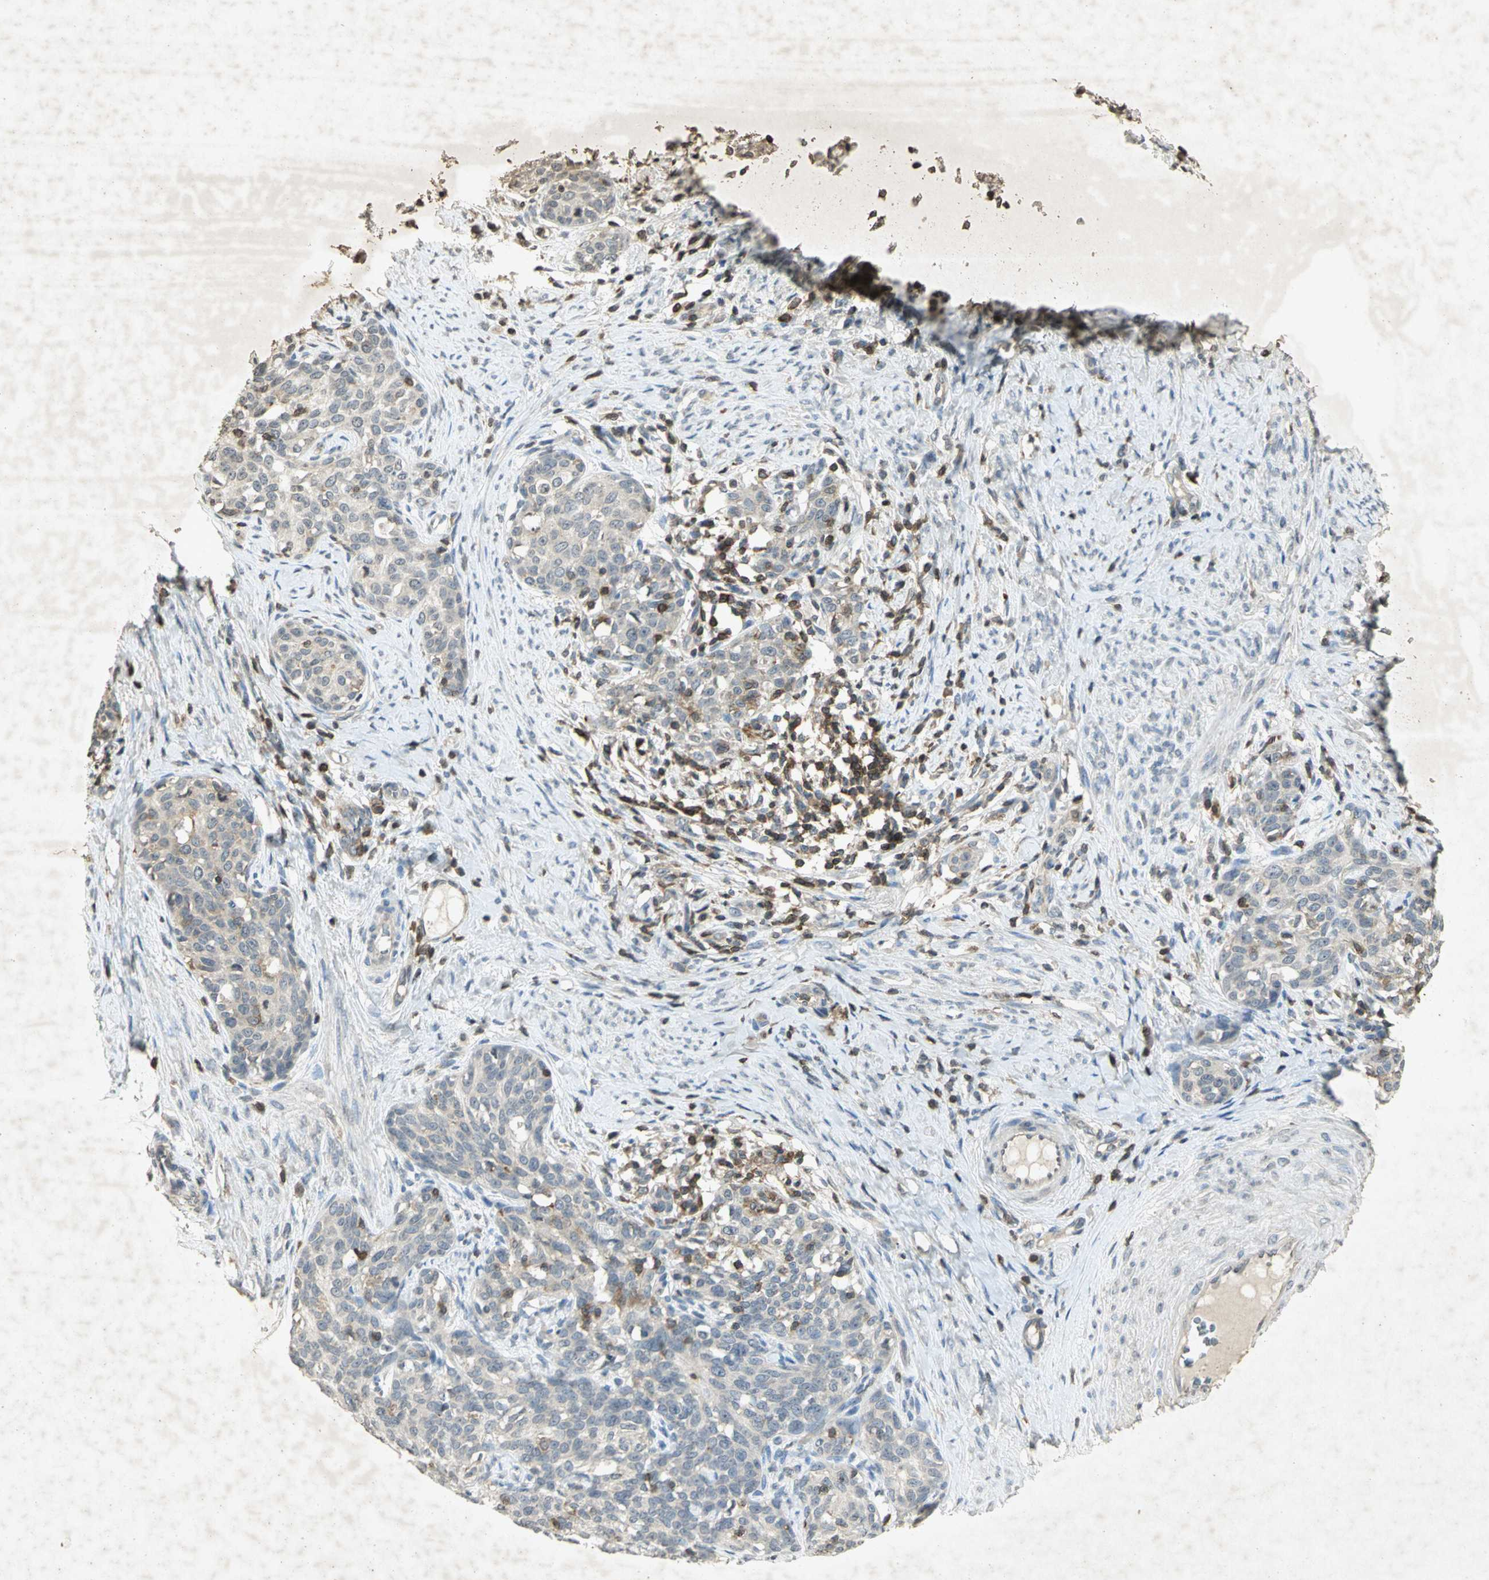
{"staining": {"intensity": "weak", "quantity": "<25%", "location": "cytoplasmic/membranous"}, "tissue": "cervical cancer", "cell_type": "Tumor cells", "image_type": "cancer", "snomed": [{"axis": "morphology", "description": "Squamous cell carcinoma, NOS"}, {"axis": "morphology", "description": "Adenocarcinoma, NOS"}, {"axis": "topography", "description": "Cervix"}], "caption": "This is an immunohistochemistry (IHC) histopathology image of human cervical cancer. There is no expression in tumor cells.", "gene": "IL16", "patient": {"sex": "female", "age": 52}}